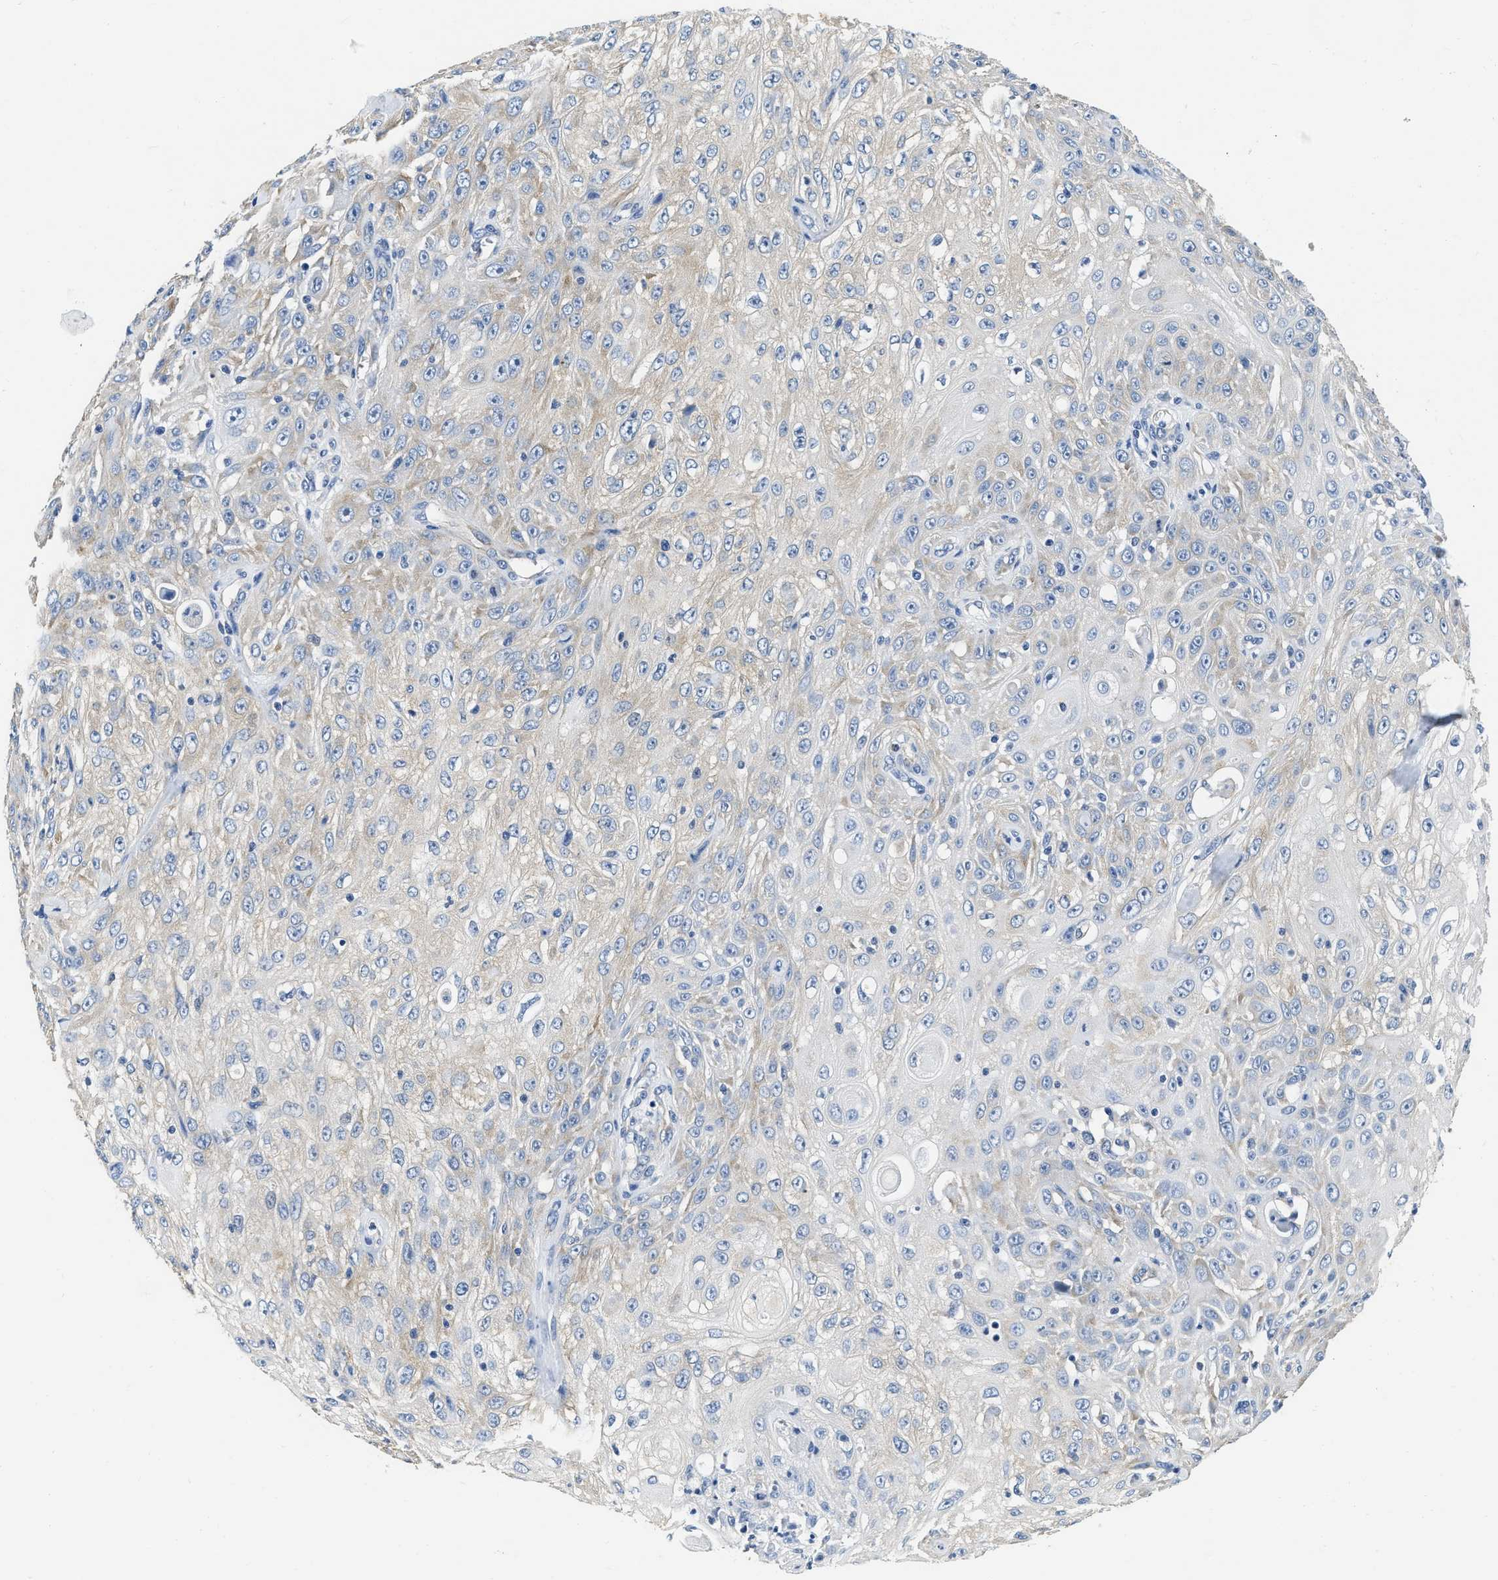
{"staining": {"intensity": "weak", "quantity": "<25%", "location": "cytoplasmic/membranous"}, "tissue": "skin cancer", "cell_type": "Tumor cells", "image_type": "cancer", "snomed": [{"axis": "morphology", "description": "Squamous cell carcinoma, NOS"}, {"axis": "topography", "description": "Skin"}], "caption": "DAB immunohistochemical staining of skin cancer (squamous cell carcinoma) reveals no significant positivity in tumor cells.", "gene": "EIF2AK2", "patient": {"sex": "male", "age": 75}}